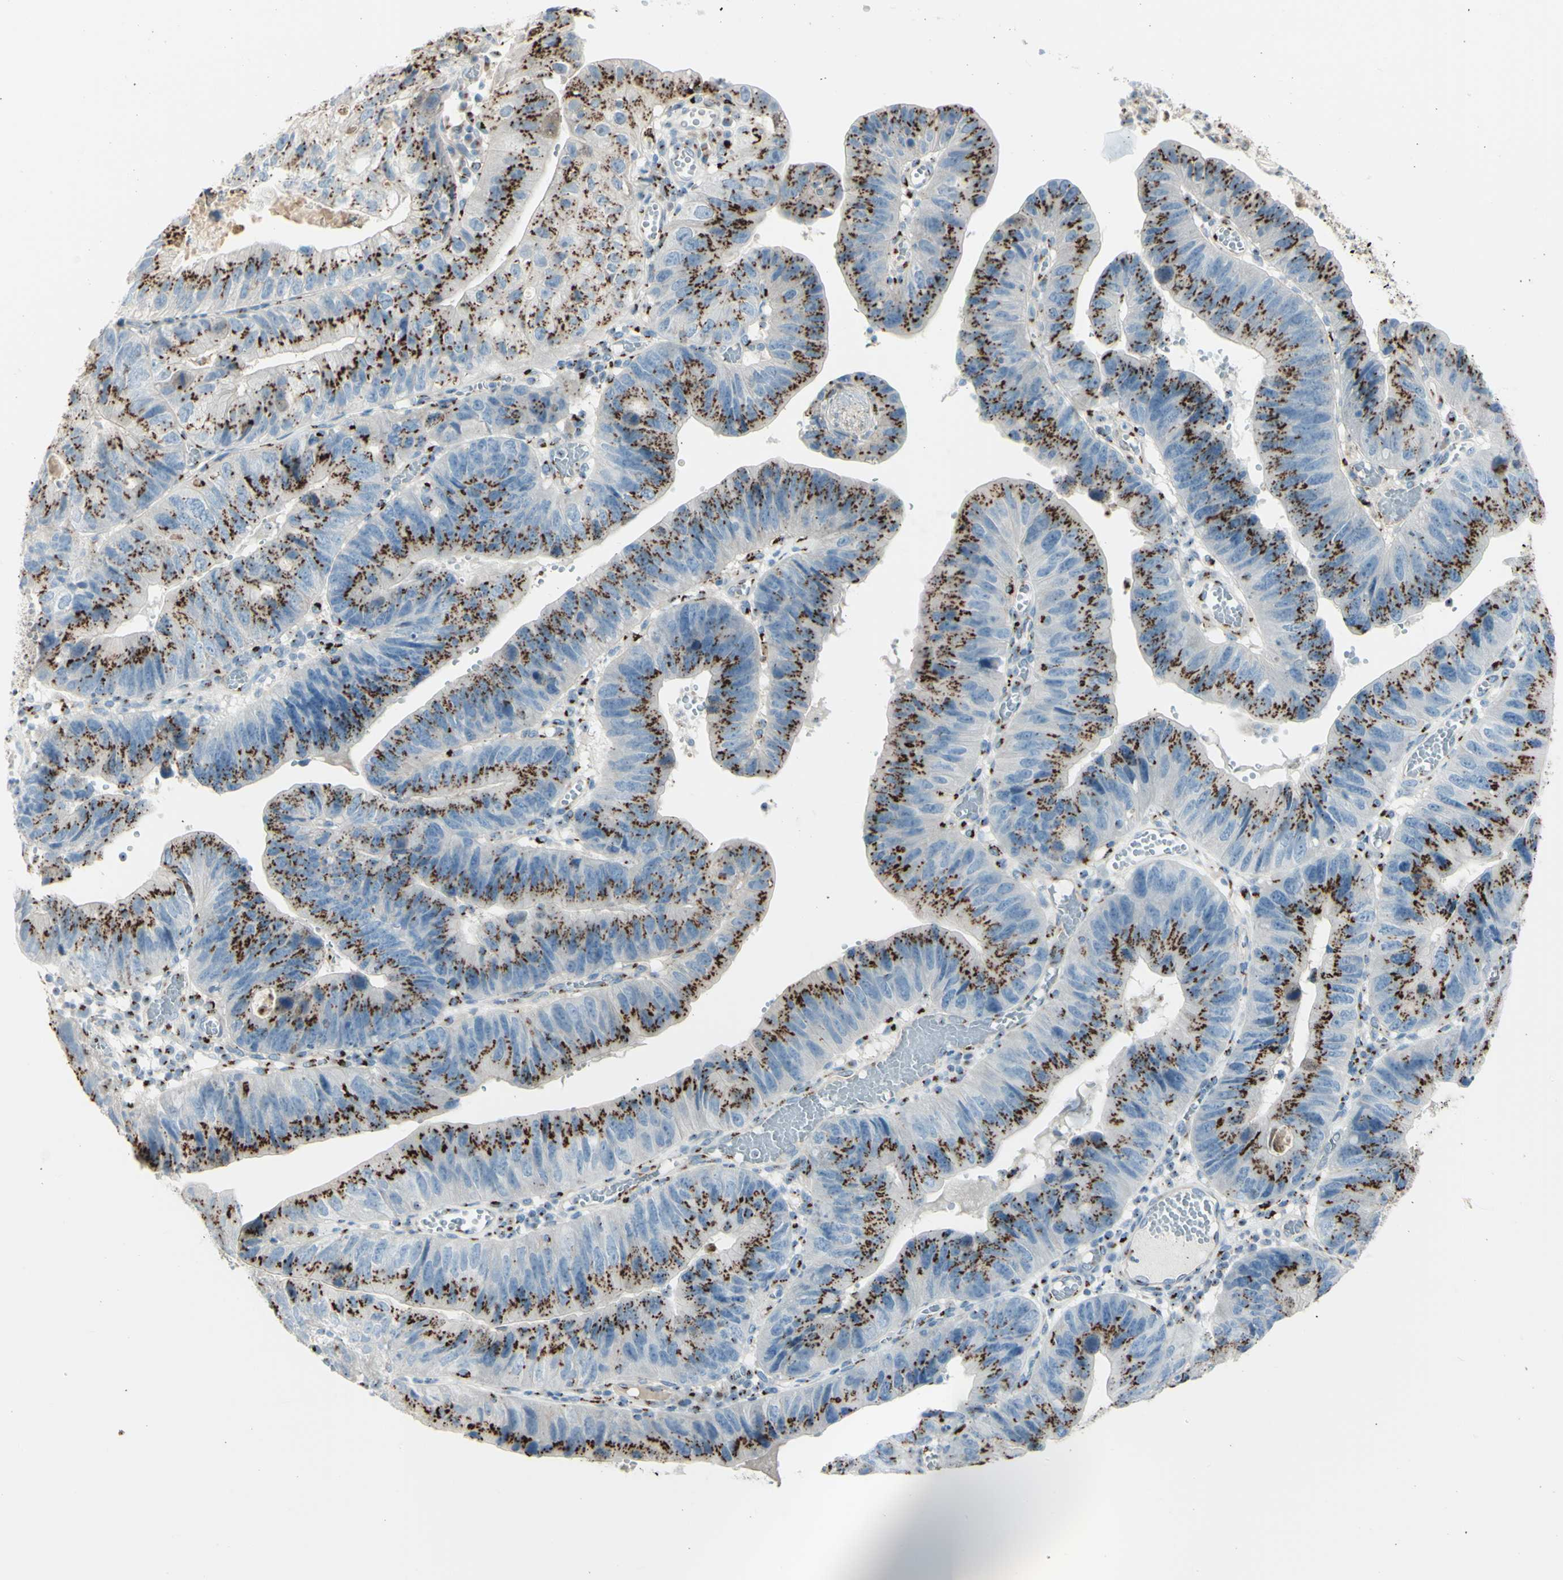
{"staining": {"intensity": "strong", "quantity": ">75%", "location": "cytoplasmic/membranous"}, "tissue": "stomach cancer", "cell_type": "Tumor cells", "image_type": "cancer", "snomed": [{"axis": "morphology", "description": "Adenocarcinoma, NOS"}, {"axis": "topography", "description": "Stomach"}], "caption": "This is an image of immunohistochemistry staining of stomach cancer, which shows strong staining in the cytoplasmic/membranous of tumor cells.", "gene": "B4GALT1", "patient": {"sex": "male", "age": 59}}